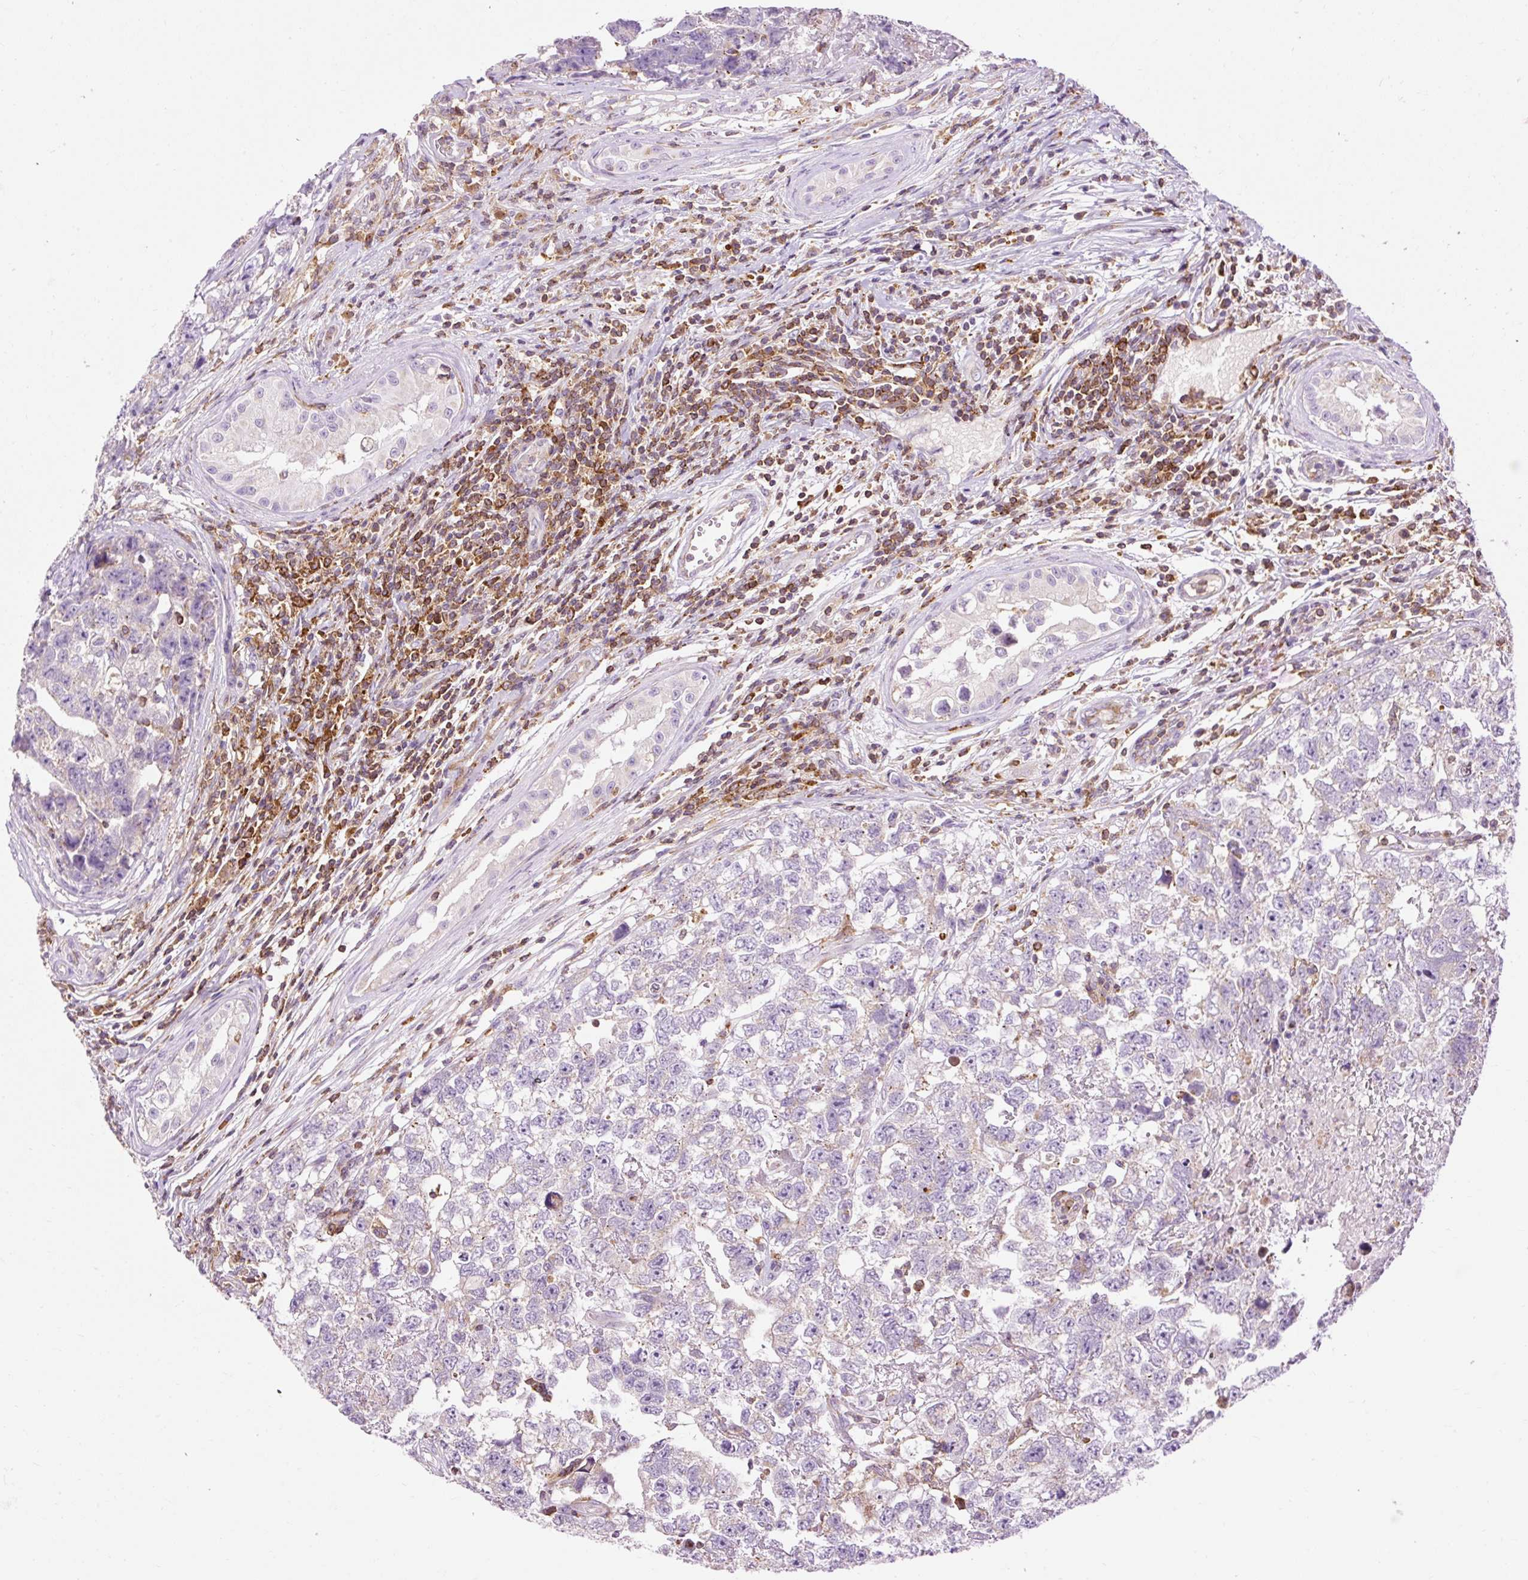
{"staining": {"intensity": "negative", "quantity": "none", "location": "none"}, "tissue": "testis cancer", "cell_type": "Tumor cells", "image_type": "cancer", "snomed": [{"axis": "morphology", "description": "Carcinoma, Embryonal, NOS"}, {"axis": "topography", "description": "Testis"}], "caption": "Tumor cells show no significant positivity in testis cancer (embryonal carcinoma).", "gene": "CD83", "patient": {"sex": "male", "age": 22}}